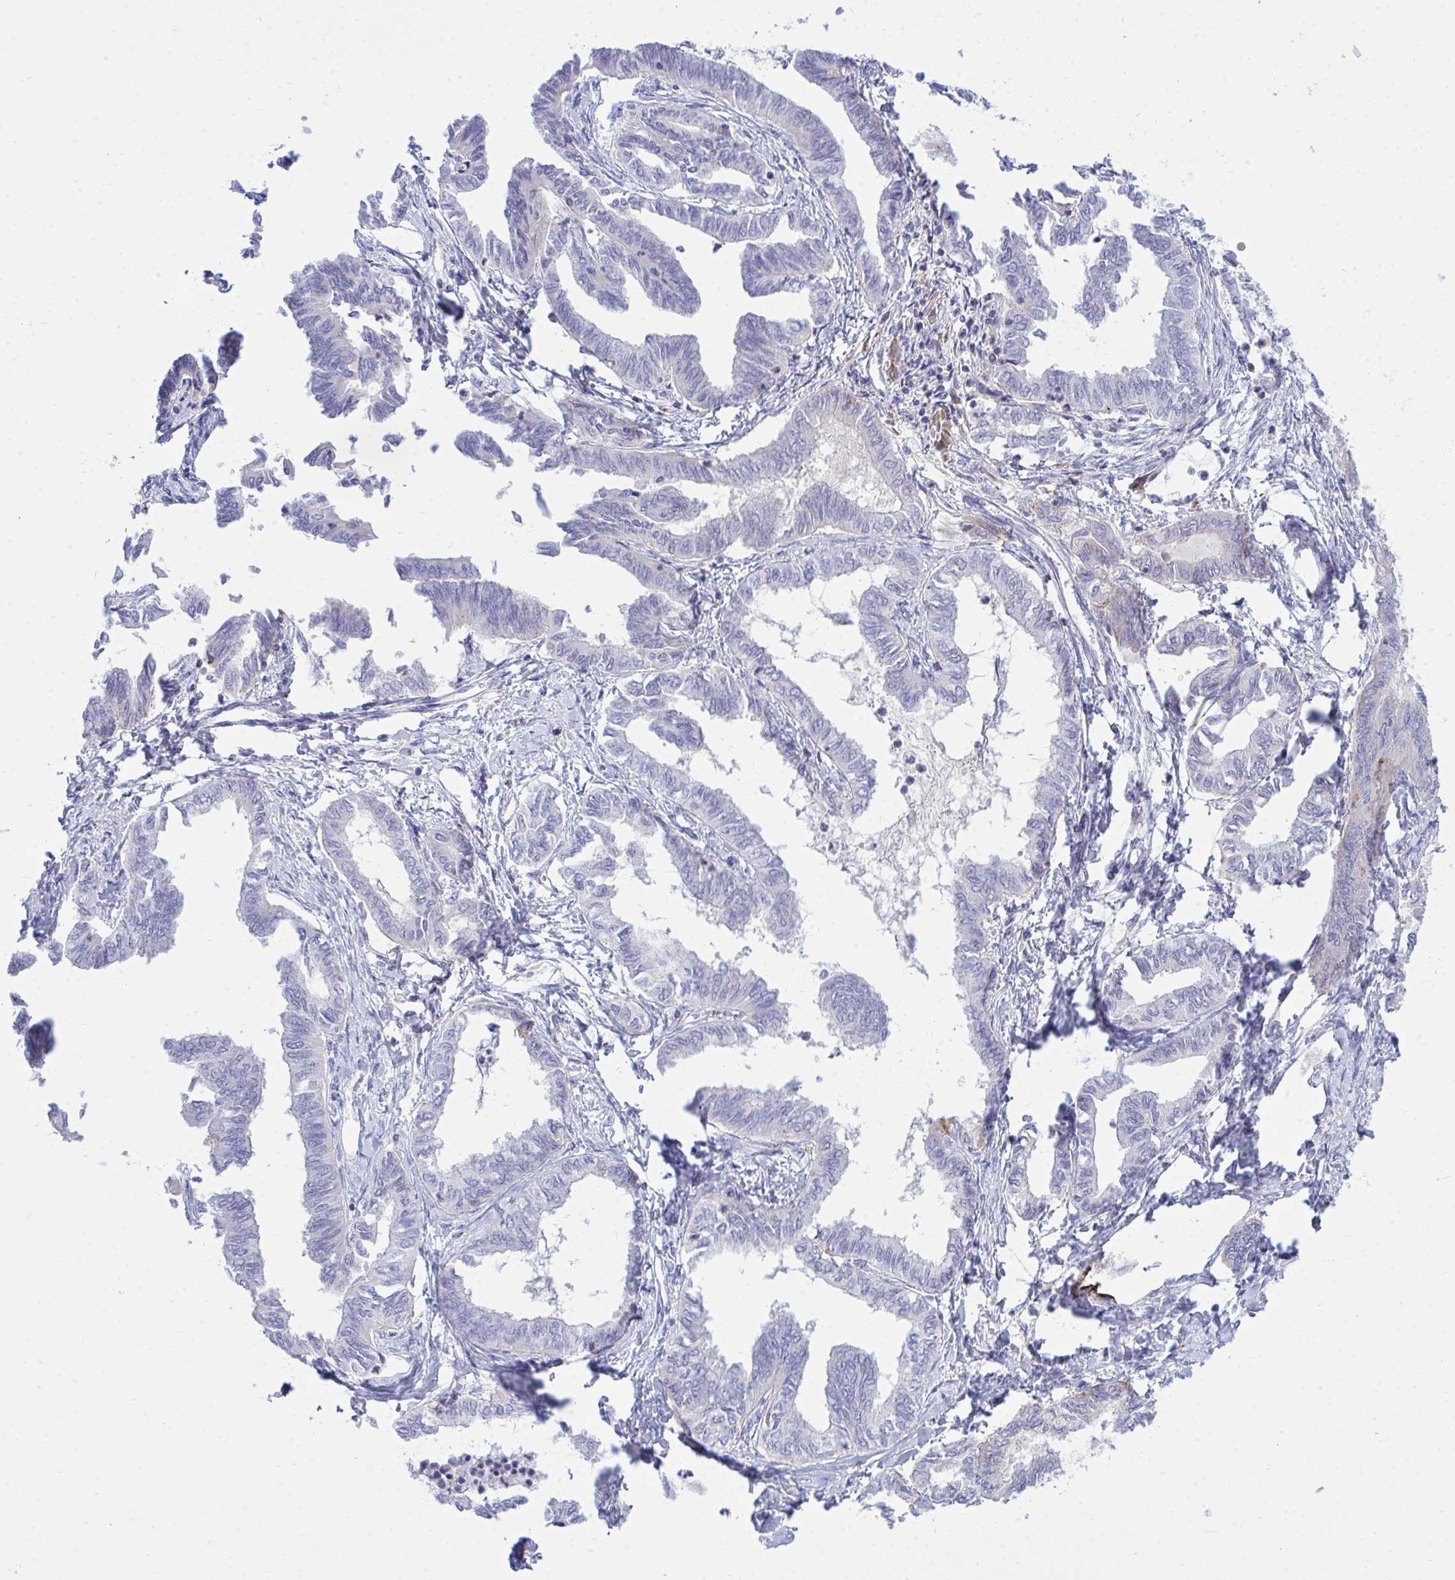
{"staining": {"intensity": "negative", "quantity": "none", "location": "none"}, "tissue": "ovarian cancer", "cell_type": "Tumor cells", "image_type": "cancer", "snomed": [{"axis": "morphology", "description": "Carcinoma, endometroid"}, {"axis": "topography", "description": "Ovary"}], "caption": "There is no significant staining in tumor cells of ovarian cancer (endometroid carcinoma). Brightfield microscopy of IHC stained with DAB (3,3'-diaminobenzidine) (brown) and hematoxylin (blue), captured at high magnification.", "gene": "TP53I11", "patient": {"sex": "female", "age": 70}}